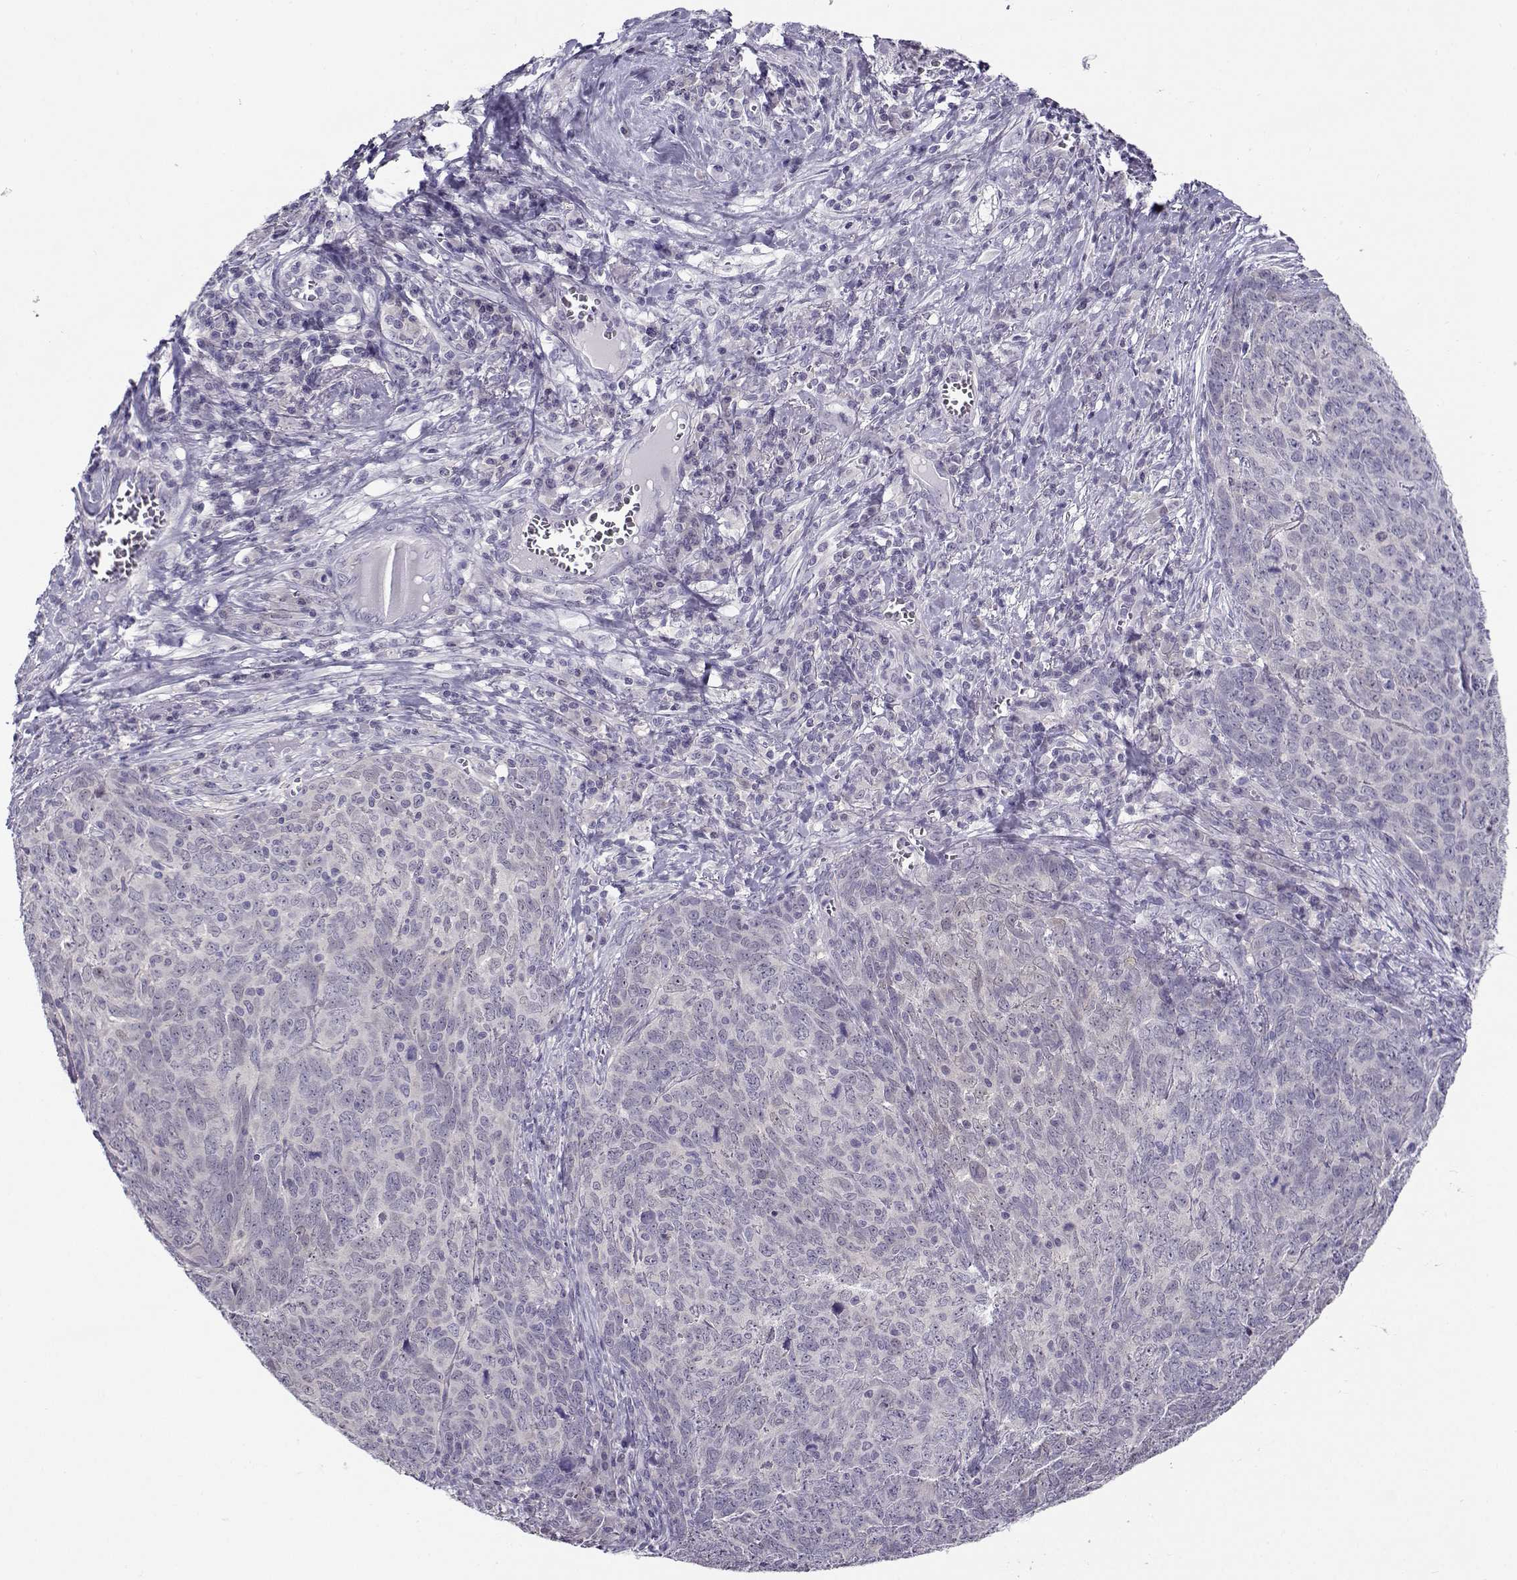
{"staining": {"intensity": "negative", "quantity": "none", "location": "none"}, "tissue": "skin cancer", "cell_type": "Tumor cells", "image_type": "cancer", "snomed": [{"axis": "morphology", "description": "Squamous cell carcinoma, NOS"}, {"axis": "topography", "description": "Skin"}, {"axis": "topography", "description": "Anal"}], "caption": "Tumor cells show no significant protein staining in skin cancer.", "gene": "FEZF1", "patient": {"sex": "female", "age": 51}}